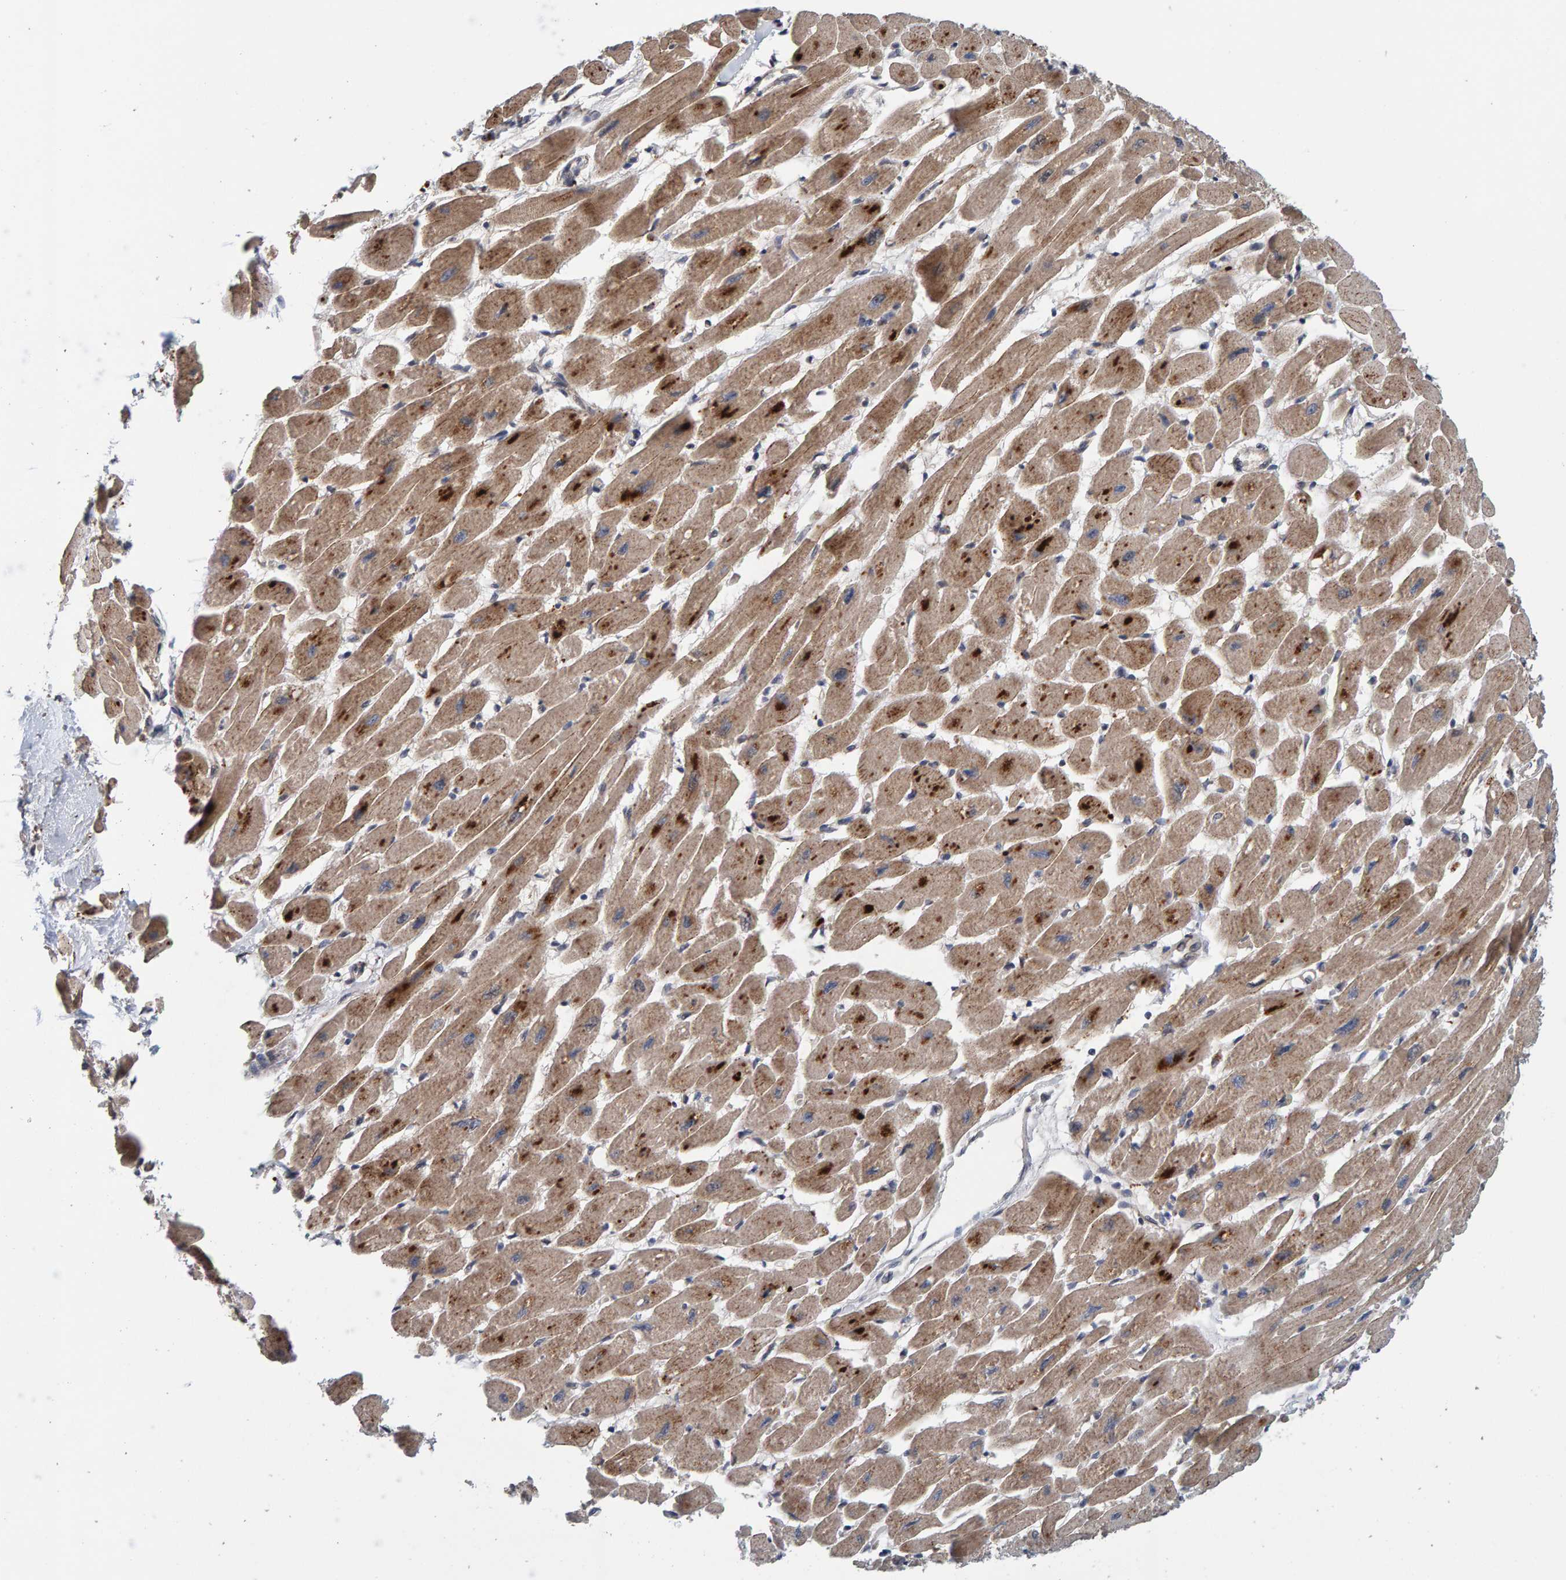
{"staining": {"intensity": "moderate", "quantity": ">75%", "location": "cytoplasmic/membranous"}, "tissue": "heart muscle", "cell_type": "Cardiomyocytes", "image_type": "normal", "snomed": [{"axis": "morphology", "description": "Normal tissue, NOS"}, {"axis": "topography", "description": "Heart"}], "caption": "Benign heart muscle reveals moderate cytoplasmic/membranous positivity in approximately >75% of cardiomyocytes.", "gene": "CCDC25", "patient": {"sex": "female", "age": 54}}